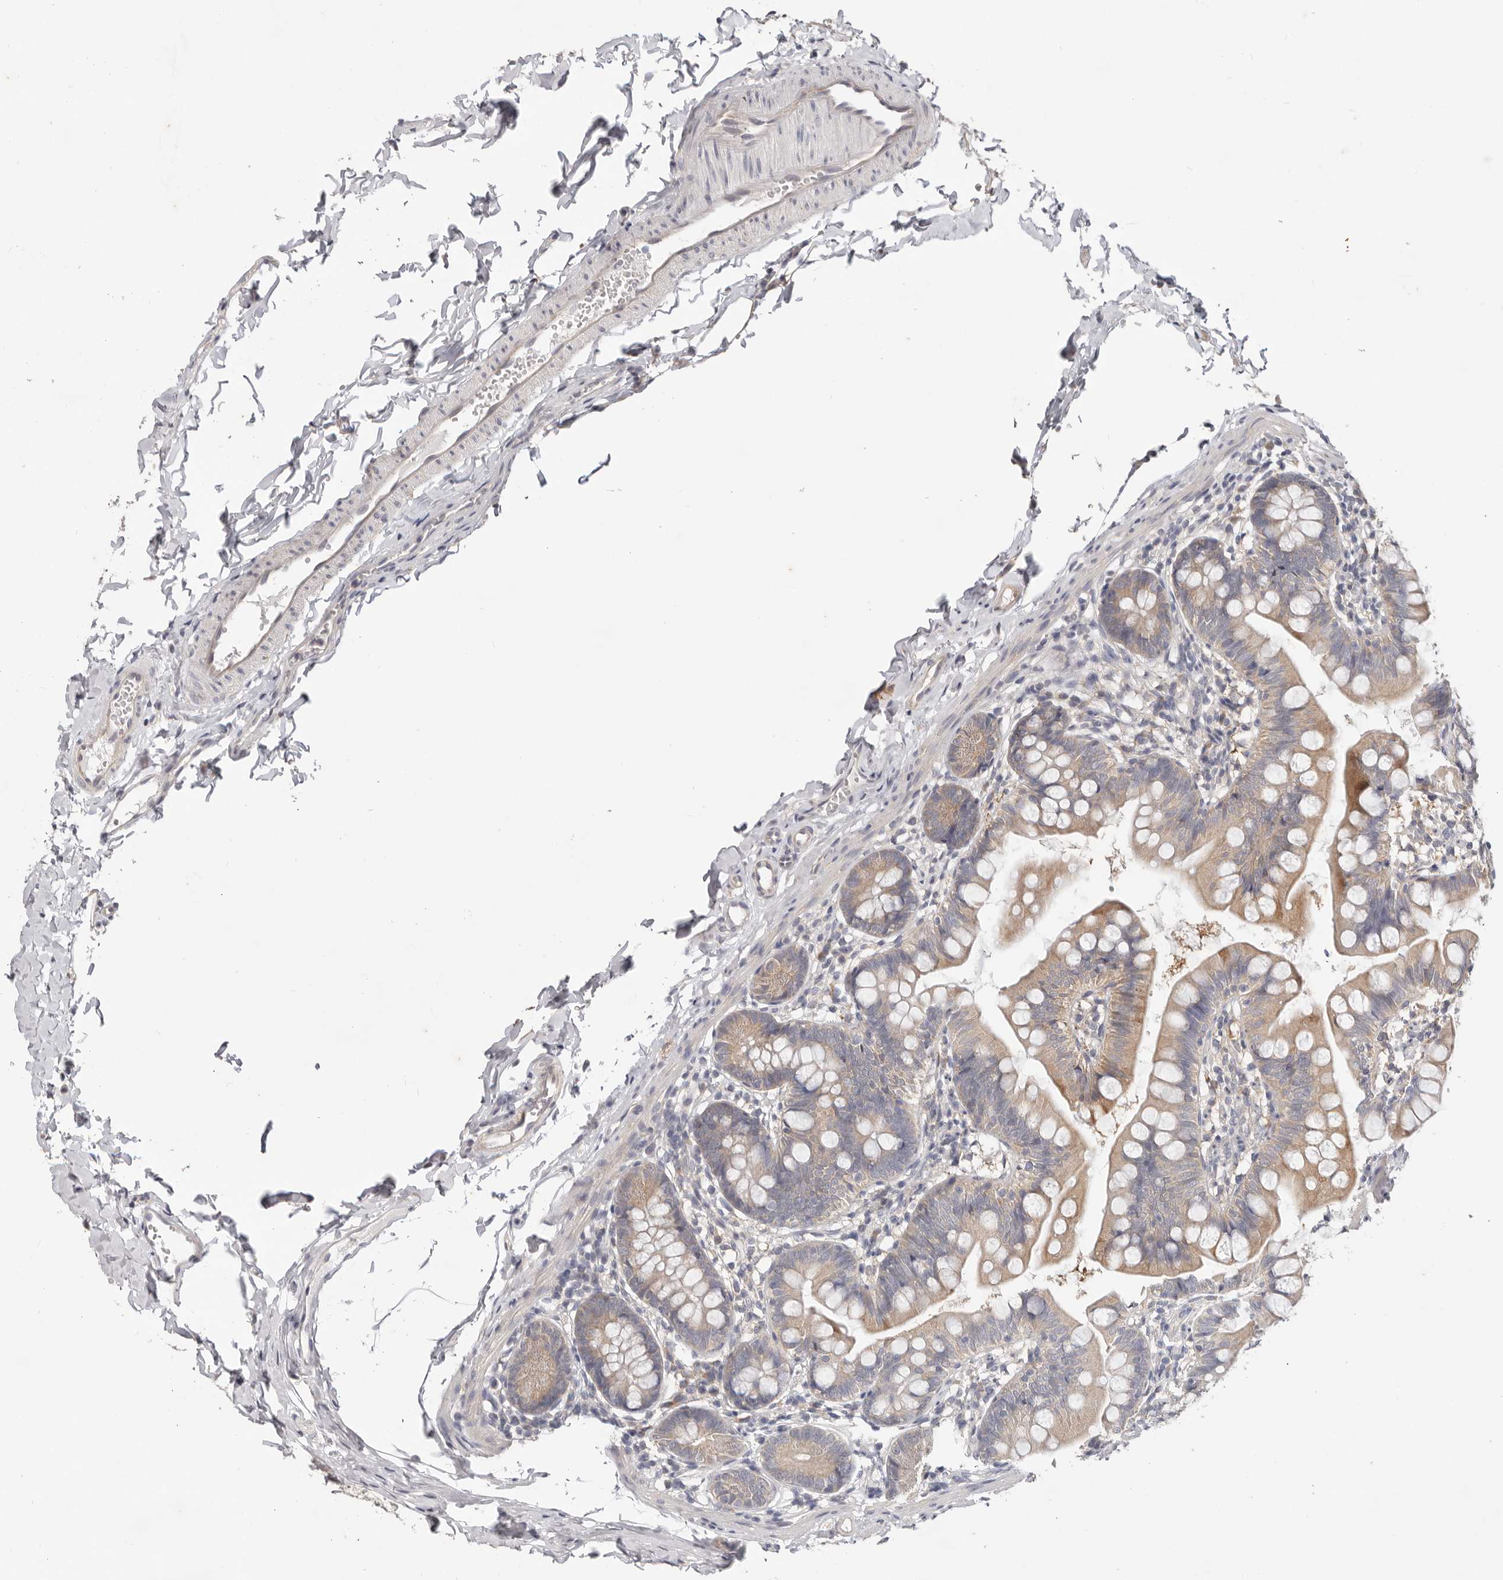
{"staining": {"intensity": "moderate", "quantity": "25%-75%", "location": "cytoplasmic/membranous"}, "tissue": "small intestine", "cell_type": "Glandular cells", "image_type": "normal", "snomed": [{"axis": "morphology", "description": "Normal tissue, NOS"}, {"axis": "topography", "description": "Small intestine"}], "caption": "Immunohistochemical staining of unremarkable small intestine reveals 25%-75% levels of moderate cytoplasmic/membranous protein staining in about 25%-75% of glandular cells. The staining is performed using DAB (3,3'-diaminobenzidine) brown chromogen to label protein expression. The nuclei are counter-stained blue using hematoxylin.", "gene": "WDR77", "patient": {"sex": "male", "age": 7}}